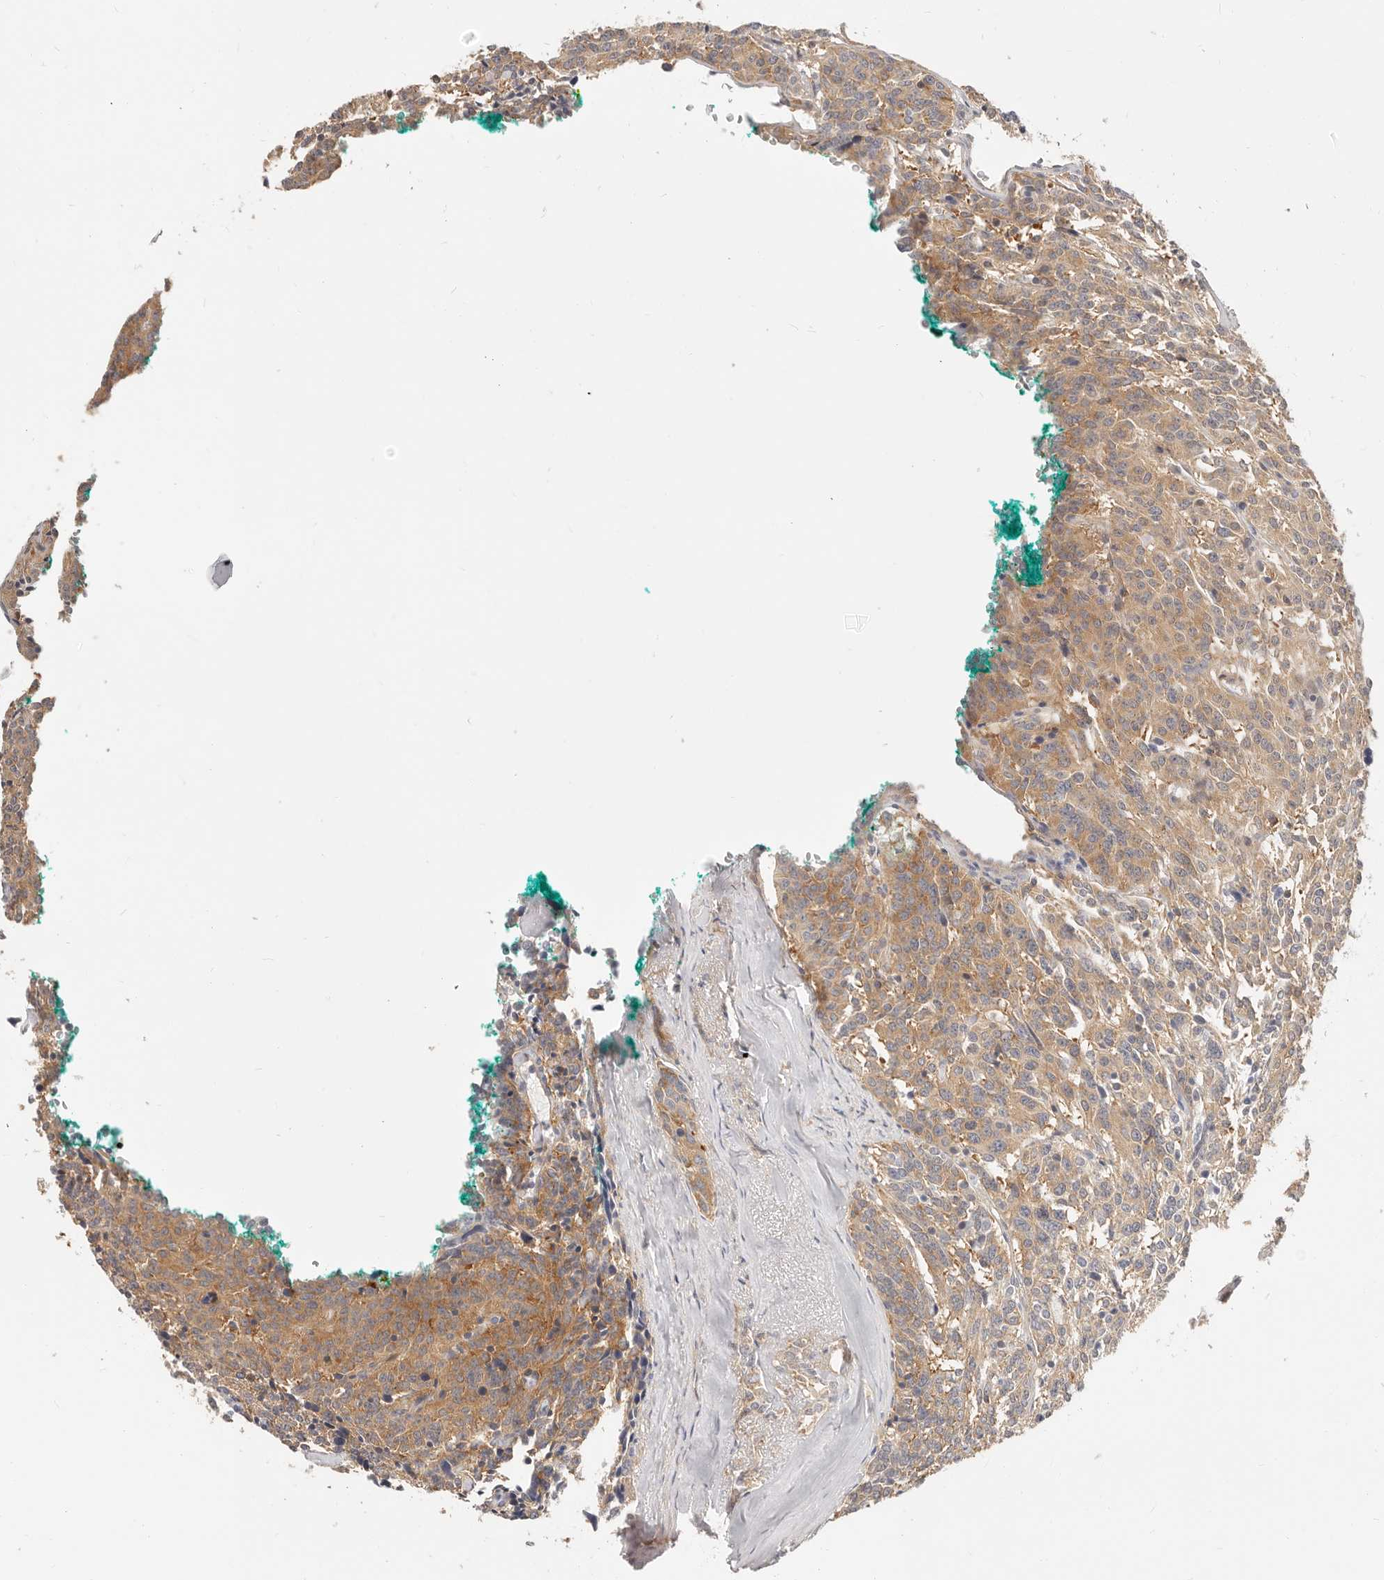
{"staining": {"intensity": "moderate", "quantity": ">75%", "location": "cytoplasmic/membranous"}, "tissue": "carcinoid", "cell_type": "Tumor cells", "image_type": "cancer", "snomed": [{"axis": "morphology", "description": "Carcinoid, malignant, NOS"}, {"axis": "topography", "description": "Lung"}], "caption": "DAB immunohistochemical staining of human carcinoid displays moderate cytoplasmic/membranous protein positivity in approximately >75% of tumor cells. (Stains: DAB (3,3'-diaminobenzidine) in brown, nuclei in blue, Microscopy: brightfield microscopy at high magnification).", "gene": "DTNBP1", "patient": {"sex": "female", "age": 46}}